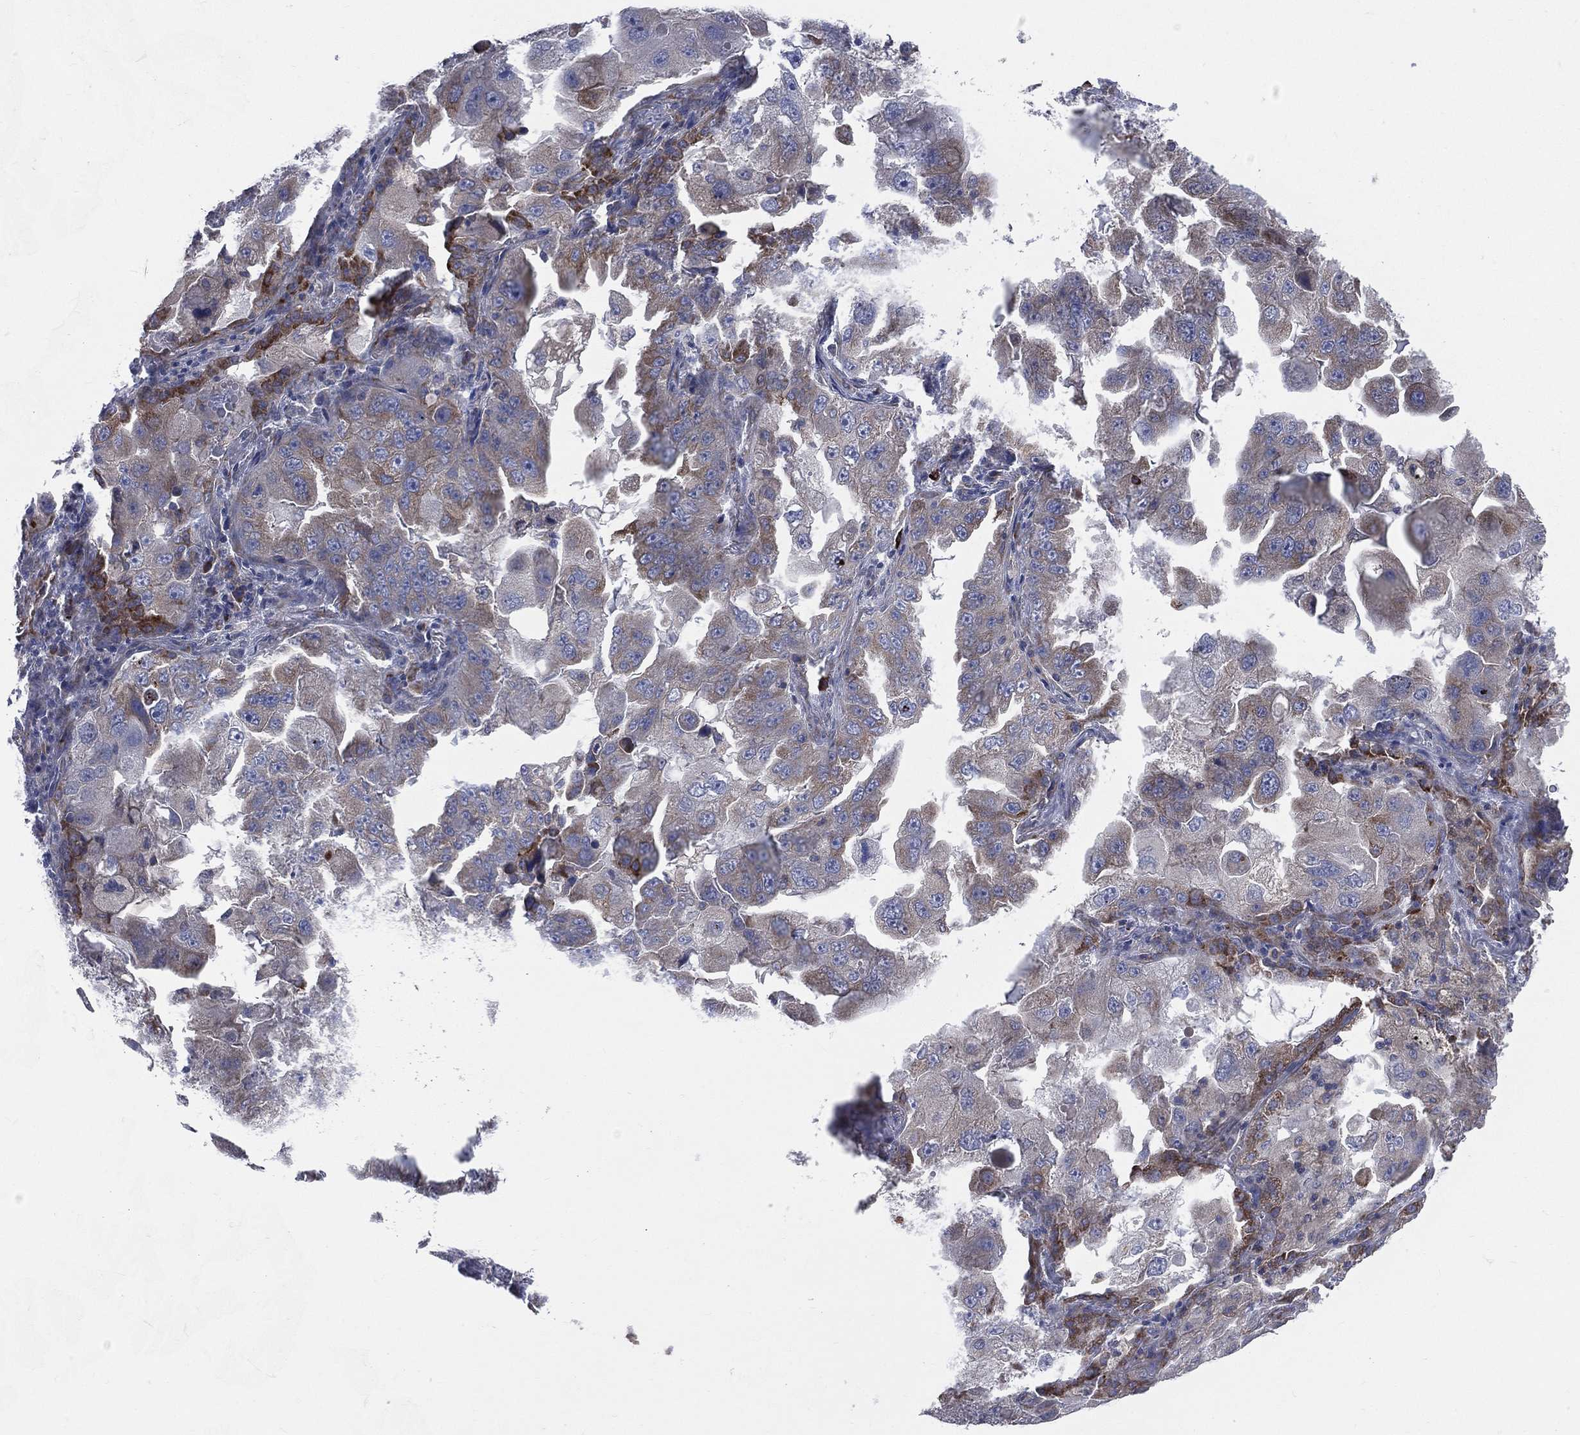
{"staining": {"intensity": "moderate", "quantity": "<25%", "location": "cytoplasmic/membranous"}, "tissue": "lung cancer", "cell_type": "Tumor cells", "image_type": "cancer", "snomed": [{"axis": "morphology", "description": "Adenocarcinoma, NOS"}, {"axis": "topography", "description": "Lung"}], "caption": "Adenocarcinoma (lung) was stained to show a protein in brown. There is low levels of moderate cytoplasmic/membranous positivity in approximately <25% of tumor cells.", "gene": "CCDC159", "patient": {"sex": "female", "age": 61}}